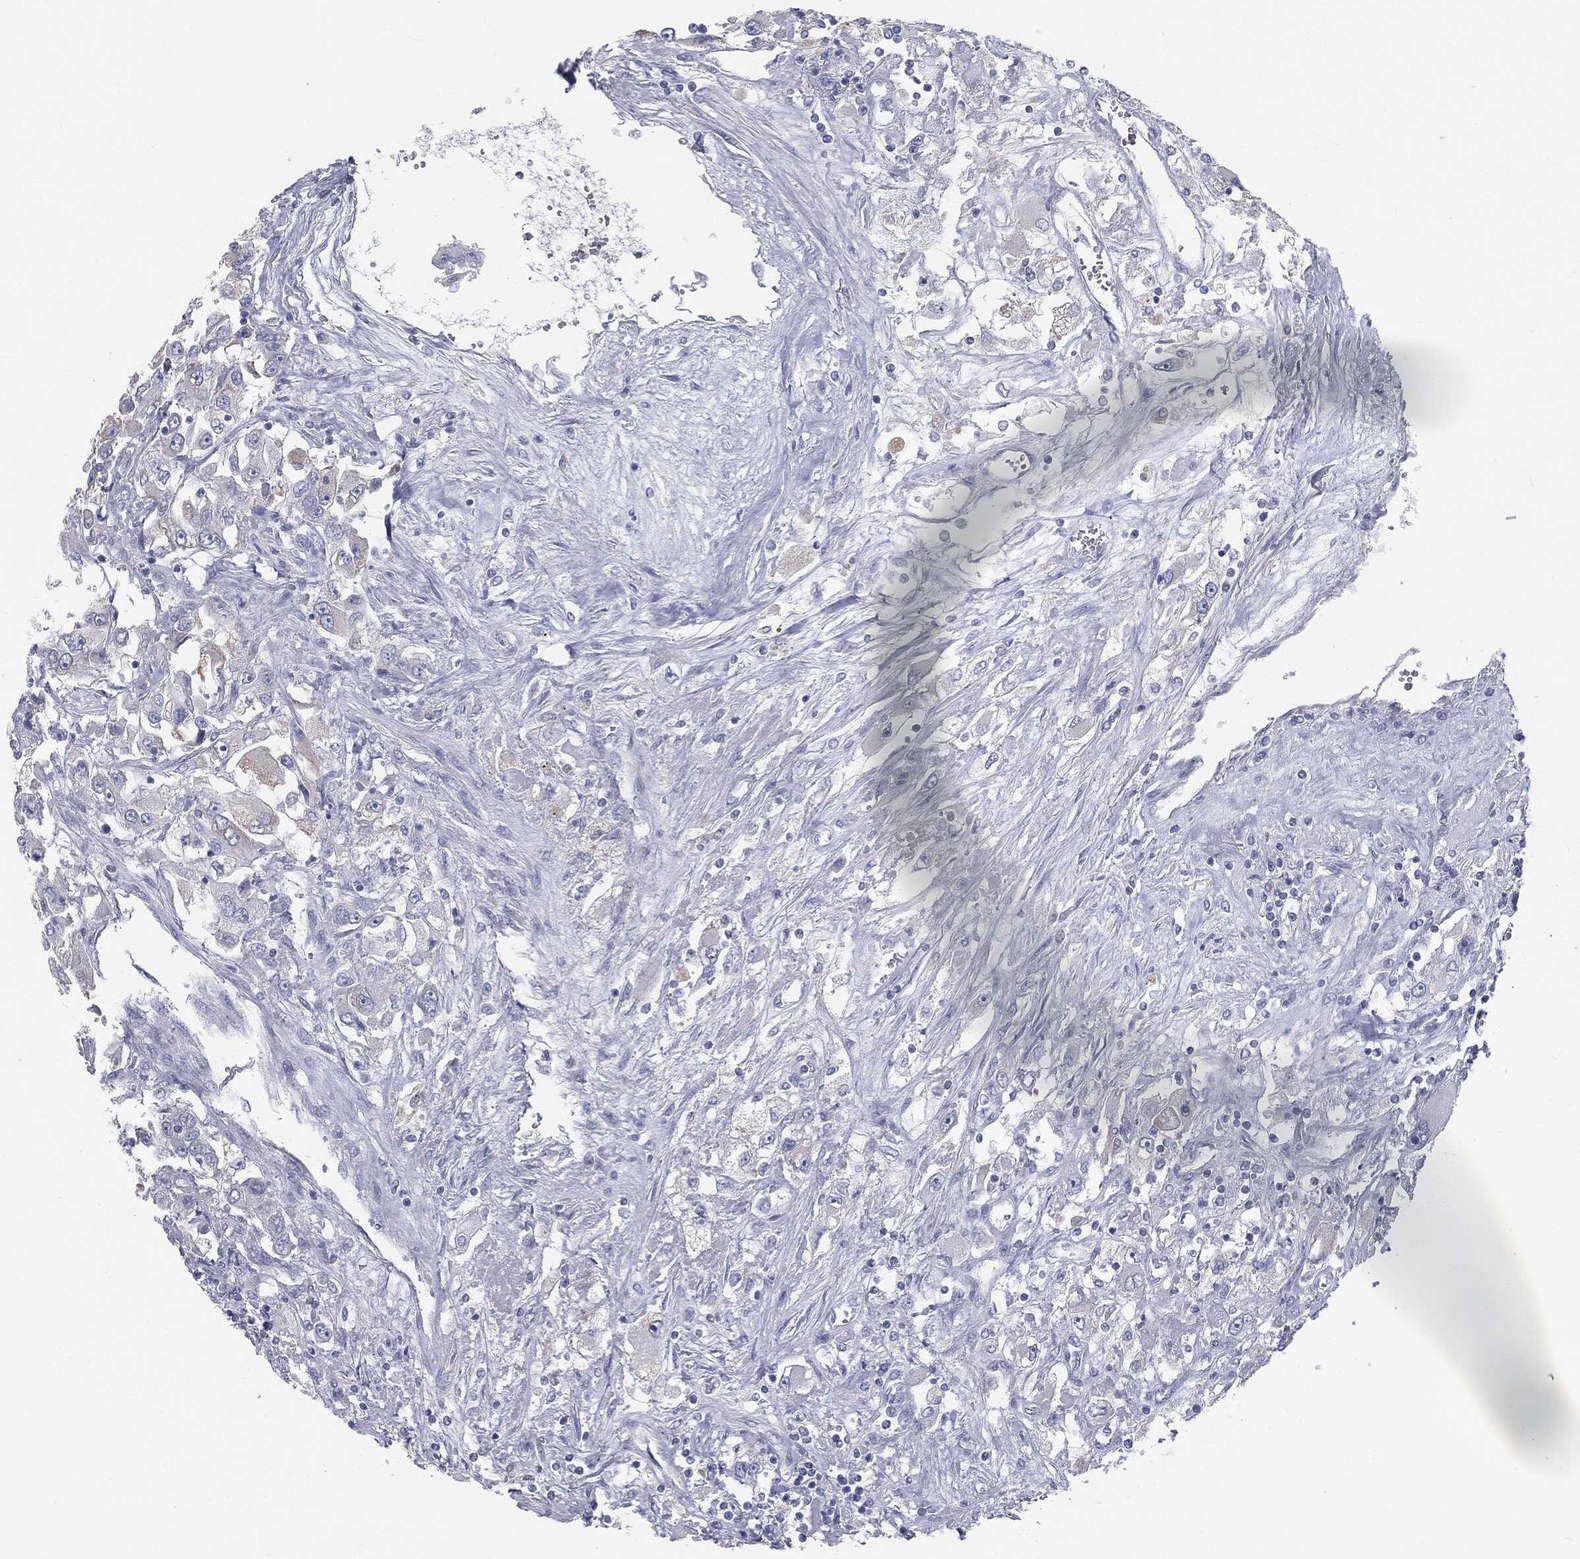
{"staining": {"intensity": "negative", "quantity": "none", "location": "none"}, "tissue": "renal cancer", "cell_type": "Tumor cells", "image_type": "cancer", "snomed": [{"axis": "morphology", "description": "Adenocarcinoma, NOS"}, {"axis": "topography", "description": "Kidney"}], "caption": "Immunohistochemical staining of human renal cancer reveals no significant positivity in tumor cells. (Immunohistochemistry, brightfield microscopy, high magnification).", "gene": "CAV3", "patient": {"sex": "female", "age": 52}}